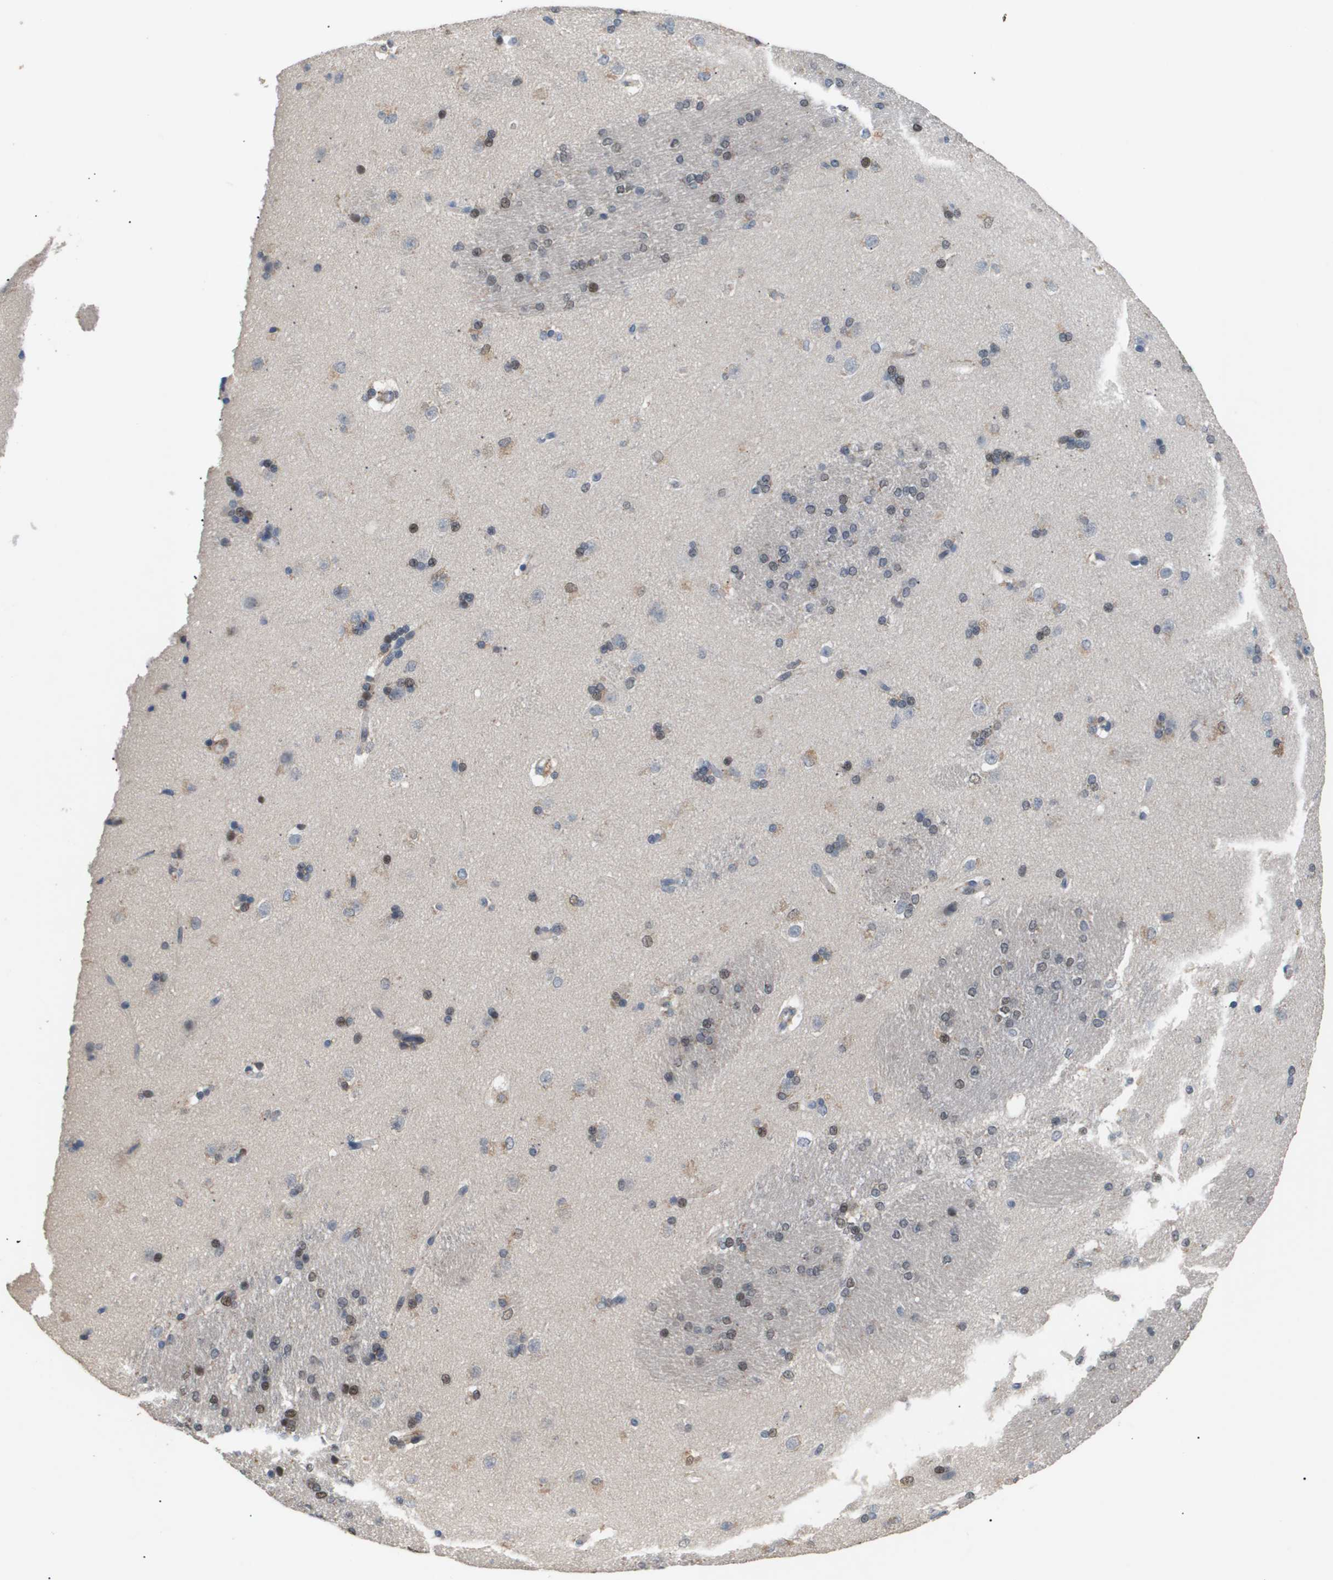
{"staining": {"intensity": "weak", "quantity": "<25%", "location": "nuclear"}, "tissue": "caudate", "cell_type": "Glial cells", "image_type": "normal", "snomed": [{"axis": "morphology", "description": "Normal tissue, NOS"}, {"axis": "topography", "description": "Lateral ventricle wall"}], "caption": "Immunohistochemistry micrograph of benign human caudate stained for a protein (brown), which displays no staining in glial cells. Nuclei are stained in blue.", "gene": "AKR1A1", "patient": {"sex": "female", "age": 19}}